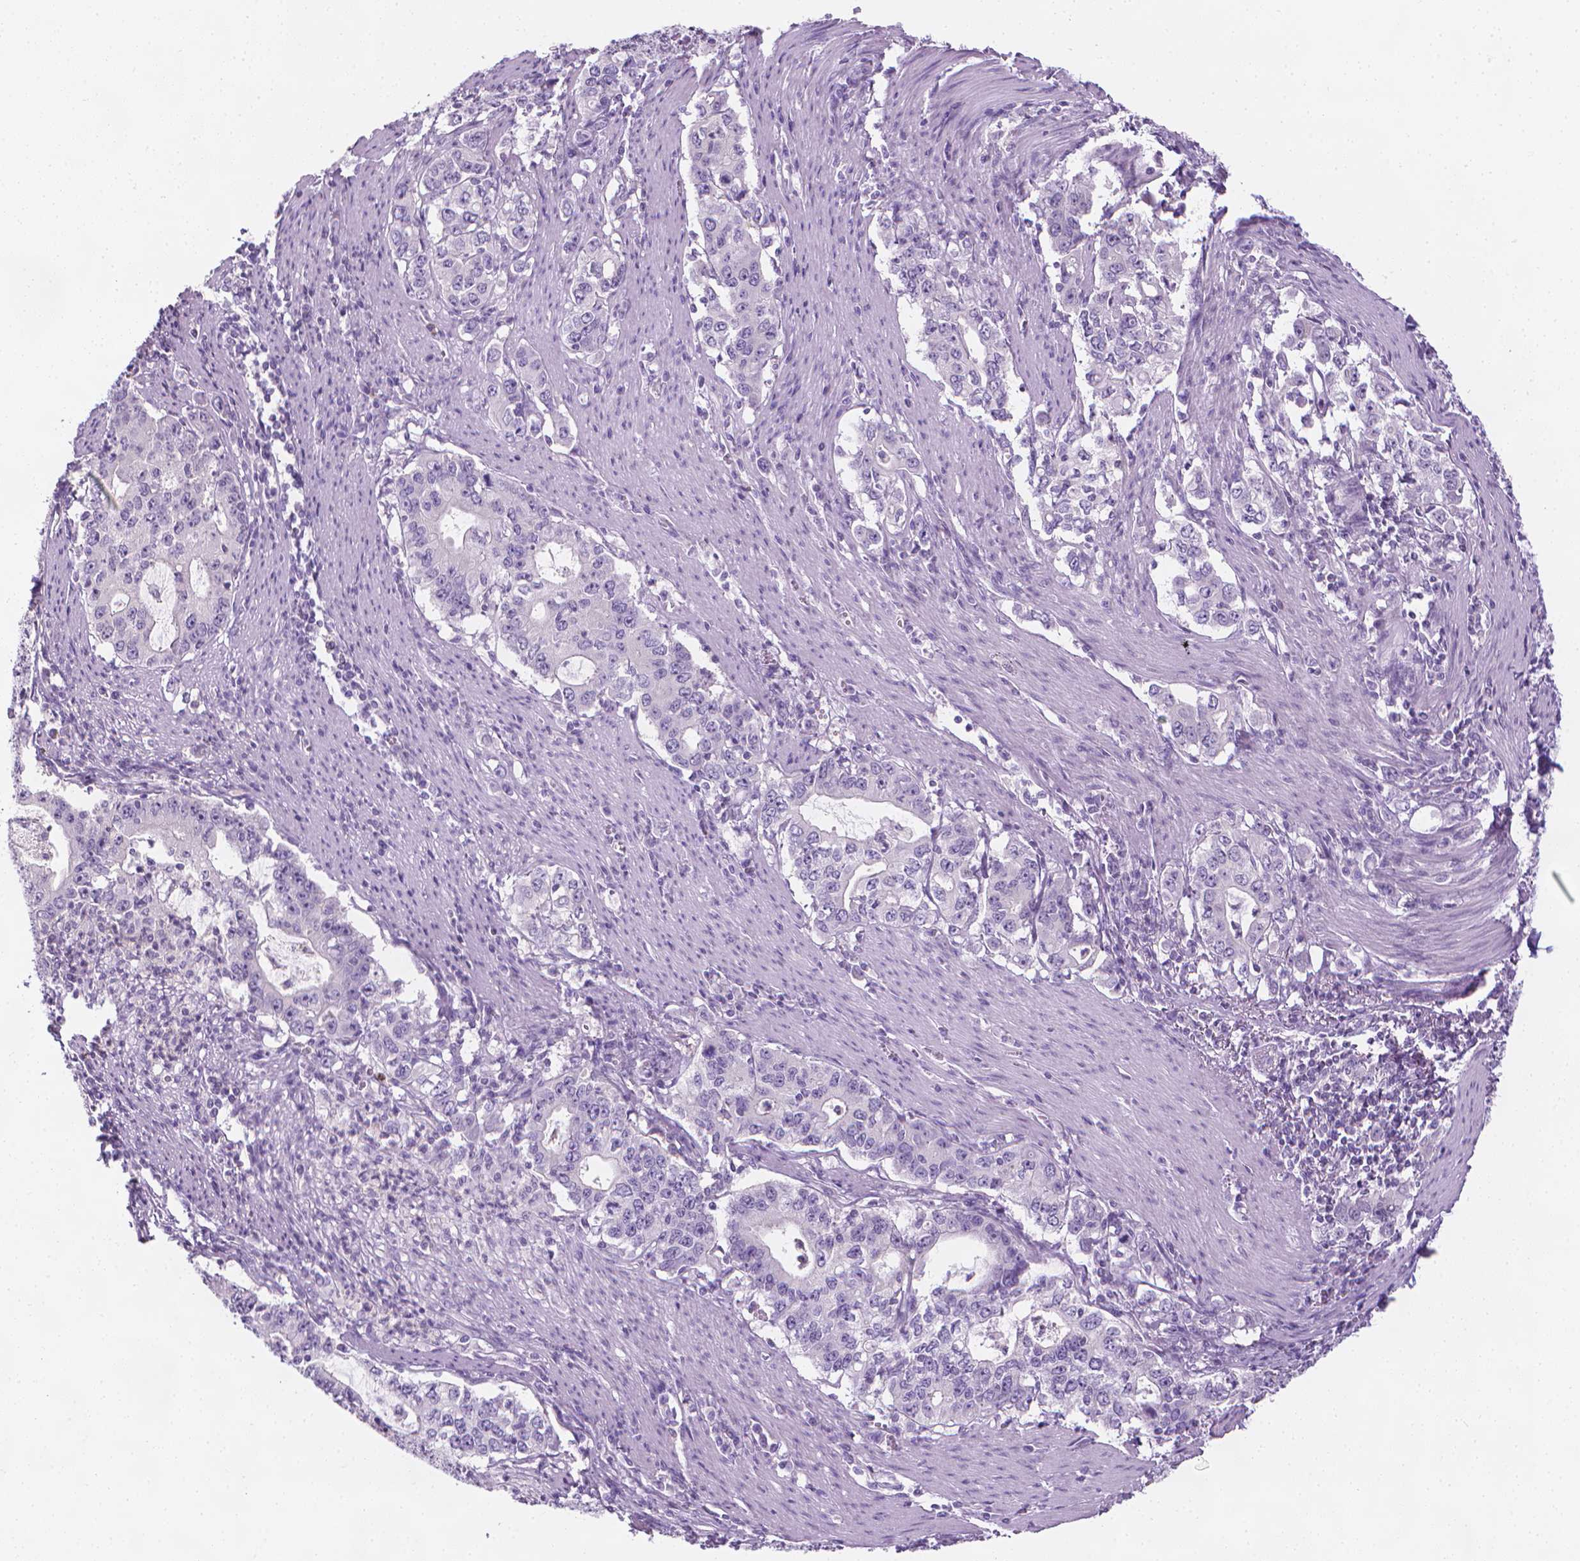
{"staining": {"intensity": "negative", "quantity": "none", "location": "none"}, "tissue": "stomach cancer", "cell_type": "Tumor cells", "image_type": "cancer", "snomed": [{"axis": "morphology", "description": "Adenocarcinoma, NOS"}, {"axis": "topography", "description": "Stomach, lower"}], "caption": "Photomicrograph shows no significant protein expression in tumor cells of stomach cancer. (Immunohistochemistry (ihc), brightfield microscopy, high magnification).", "gene": "DCAF8L1", "patient": {"sex": "female", "age": 72}}